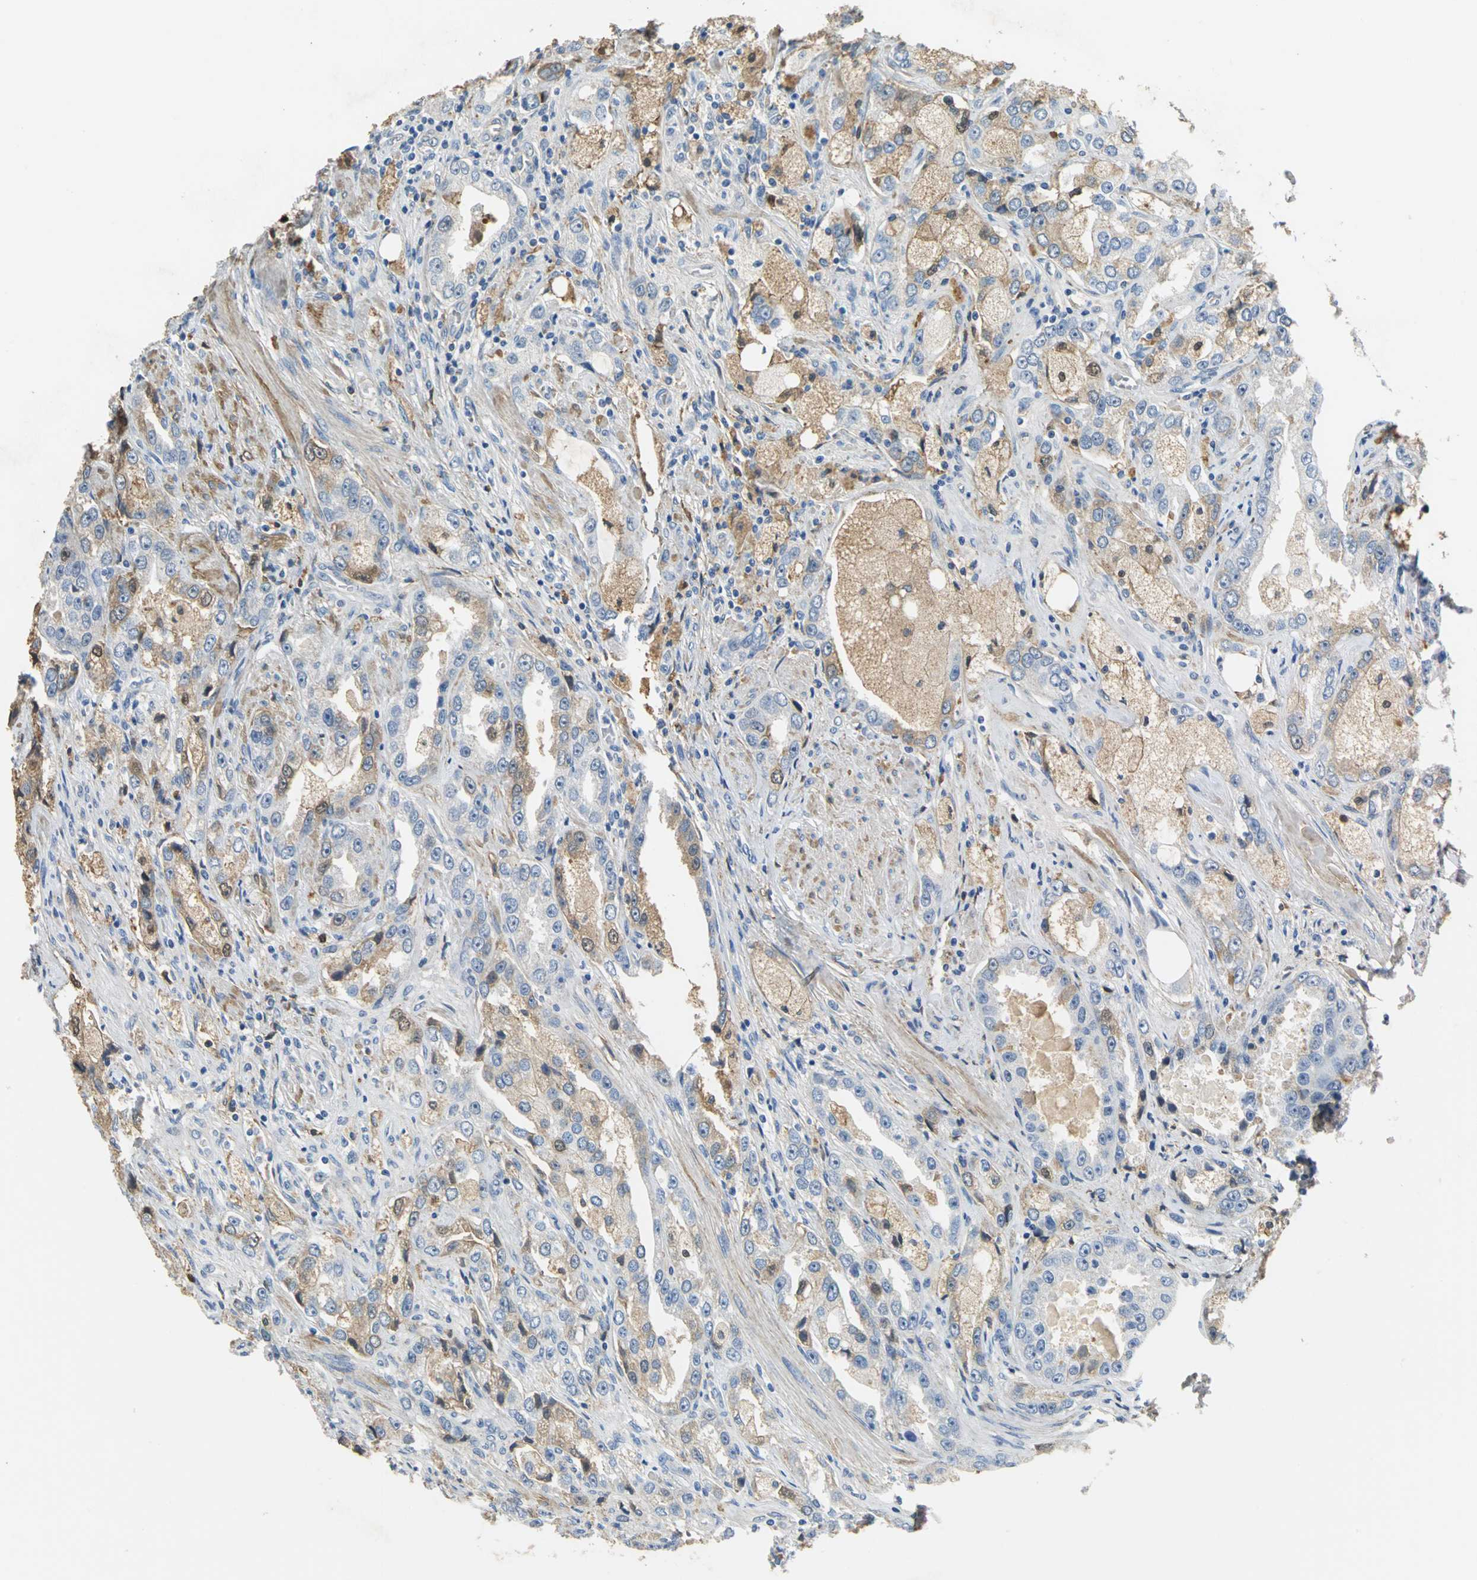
{"staining": {"intensity": "moderate", "quantity": "<25%", "location": "cytoplasmic/membranous"}, "tissue": "prostate cancer", "cell_type": "Tumor cells", "image_type": "cancer", "snomed": [{"axis": "morphology", "description": "Adenocarcinoma, High grade"}, {"axis": "topography", "description": "Prostate"}], "caption": "Human prostate cancer stained with a brown dye demonstrates moderate cytoplasmic/membranous positive staining in approximately <25% of tumor cells.", "gene": "GYG2", "patient": {"sex": "male", "age": 63}}